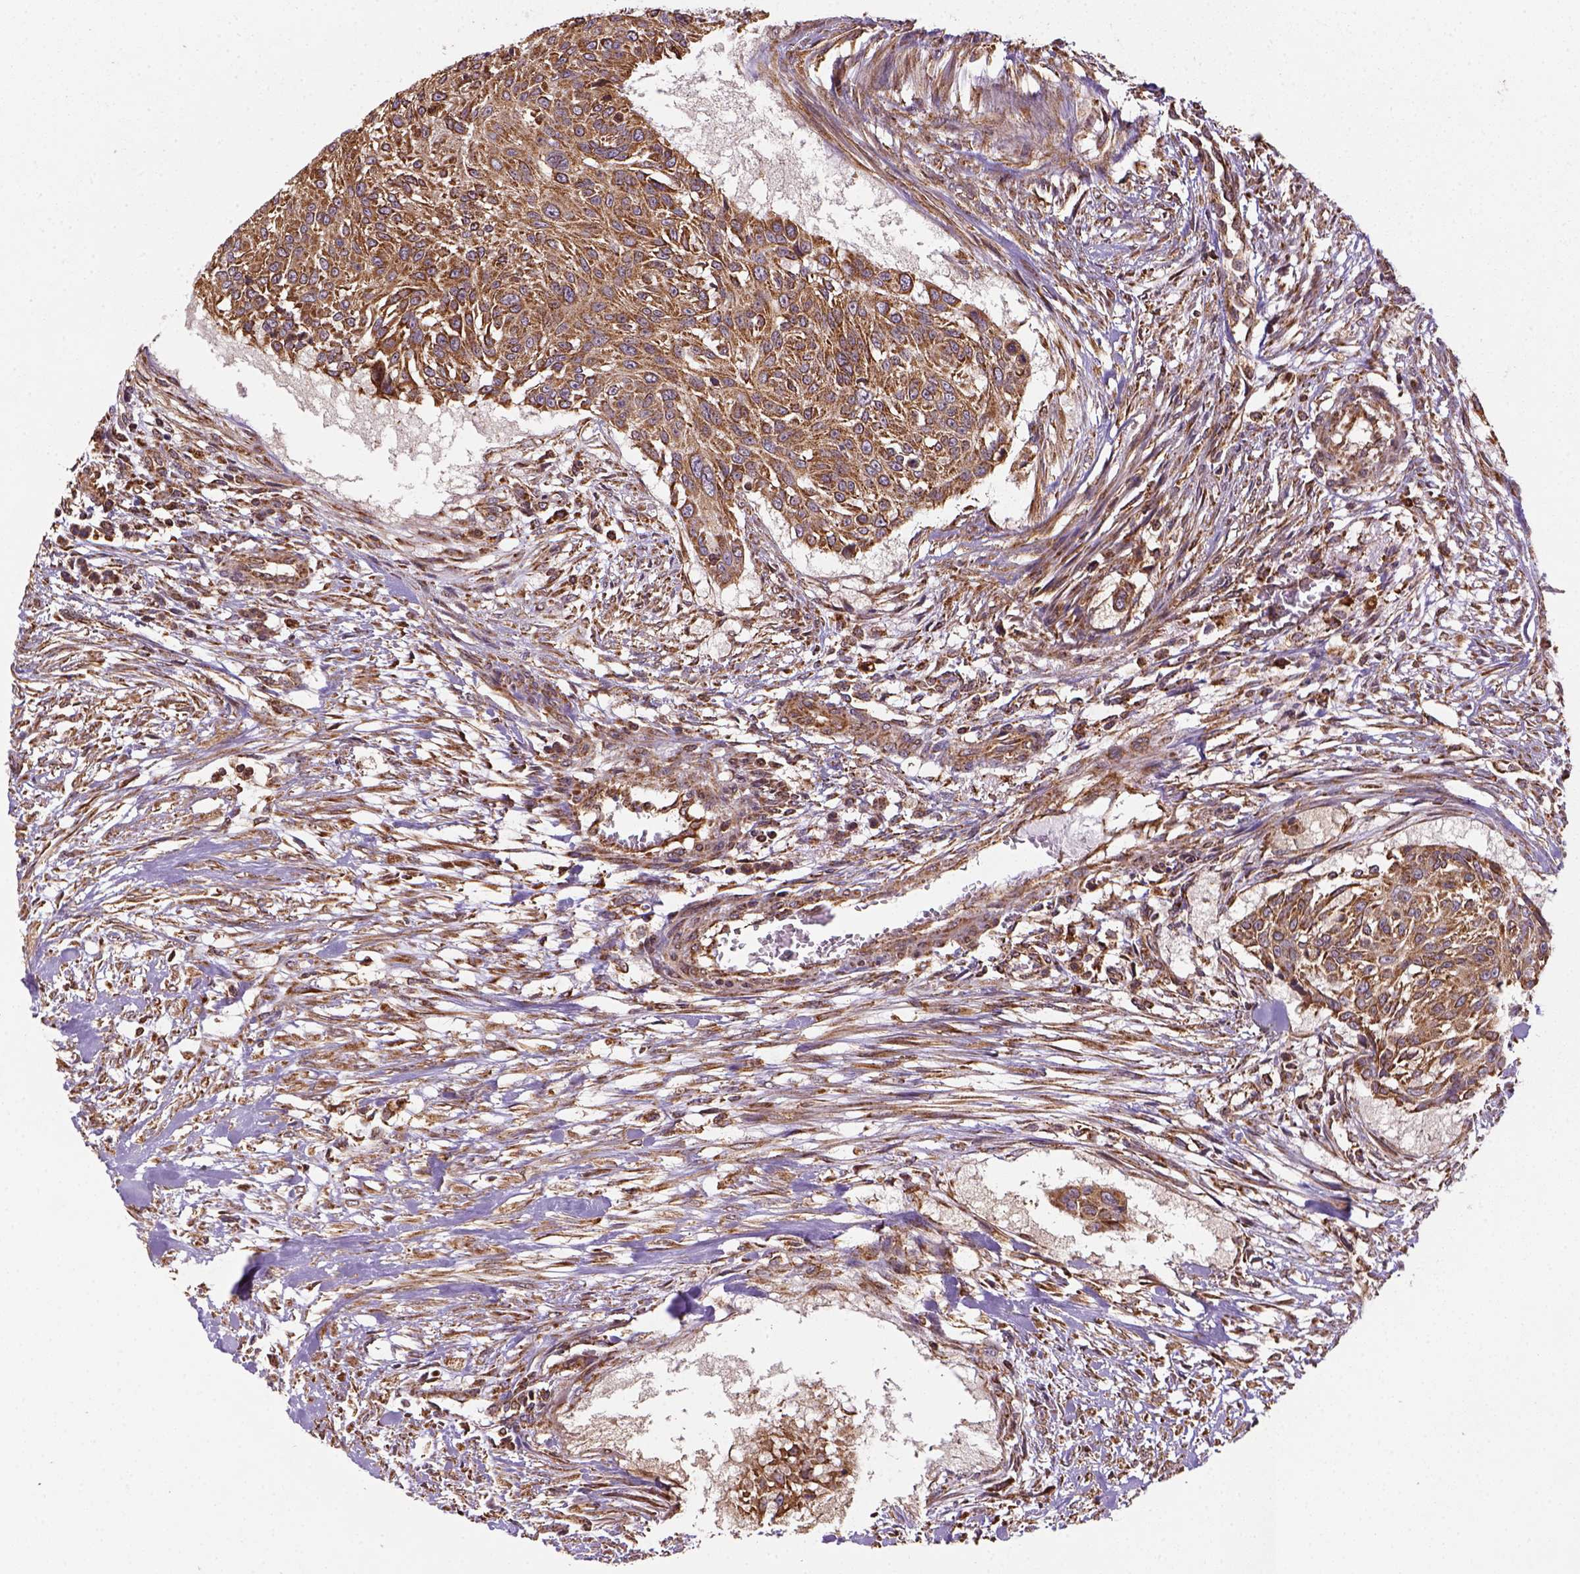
{"staining": {"intensity": "strong", "quantity": ">75%", "location": "cytoplasmic/membranous"}, "tissue": "urothelial cancer", "cell_type": "Tumor cells", "image_type": "cancer", "snomed": [{"axis": "morphology", "description": "Urothelial carcinoma, NOS"}, {"axis": "topography", "description": "Urinary bladder"}], "caption": "Immunohistochemical staining of human transitional cell carcinoma shows high levels of strong cytoplasmic/membranous staining in about >75% of tumor cells. (Brightfield microscopy of DAB IHC at high magnification).", "gene": "MAPK8IP3", "patient": {"sex": "male", "age": 55}}